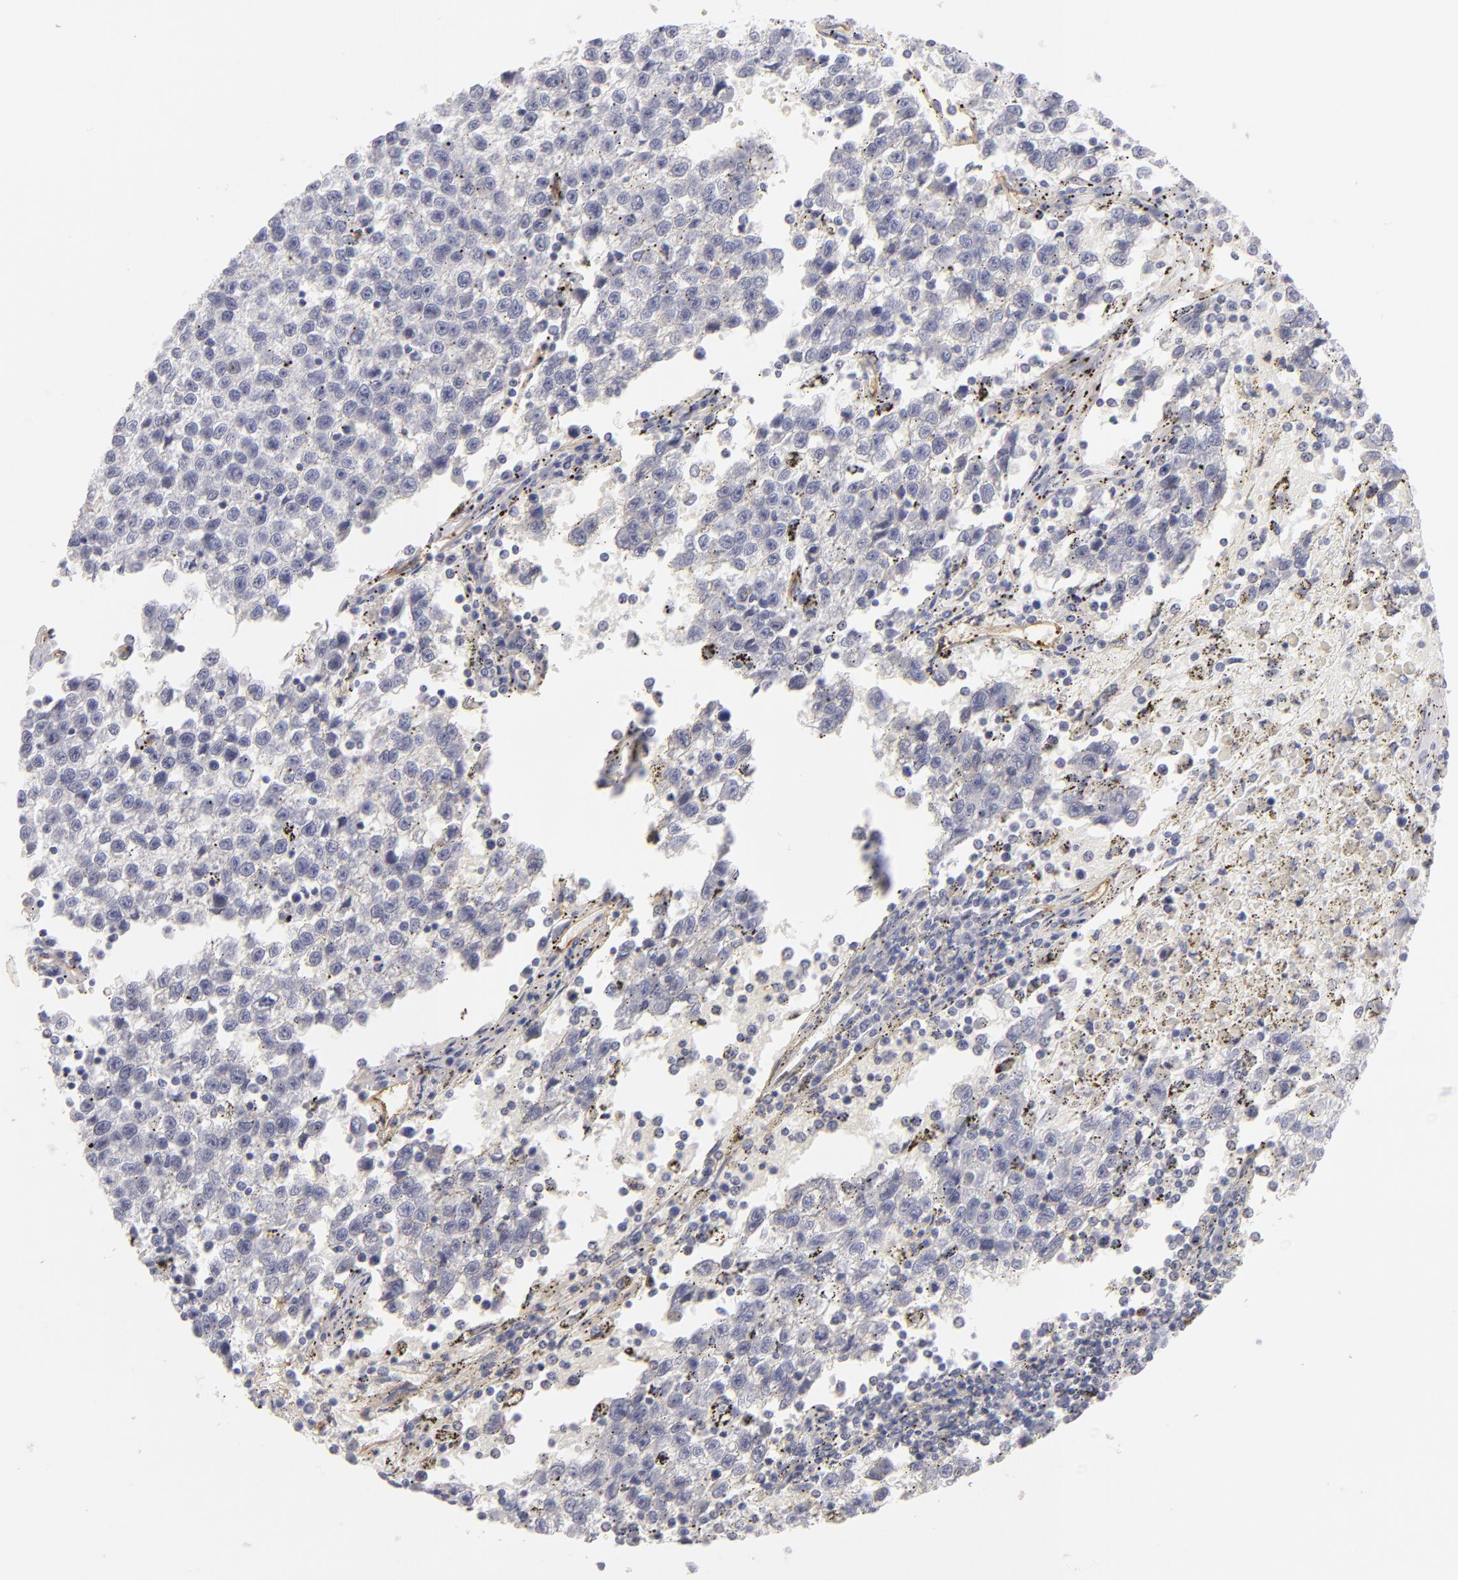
{"staining": {"intensity": "negative", "quantity": "none", "location": "none"}, "tissue": "testis cancer", "cell_type": "Tumor cells", "image_type": "cancer", "snomed": [{"axis": "morphology", "description": "Seminoma, NOS"}, {"axis": "topography", "description": "Testis"}], "caption": "This is an IHC photomicrograph of human seminoma (testis). There is no staining in tumor cells.", "gene": "PLVAP", "patient": {"sex": "male", "age": 35}}